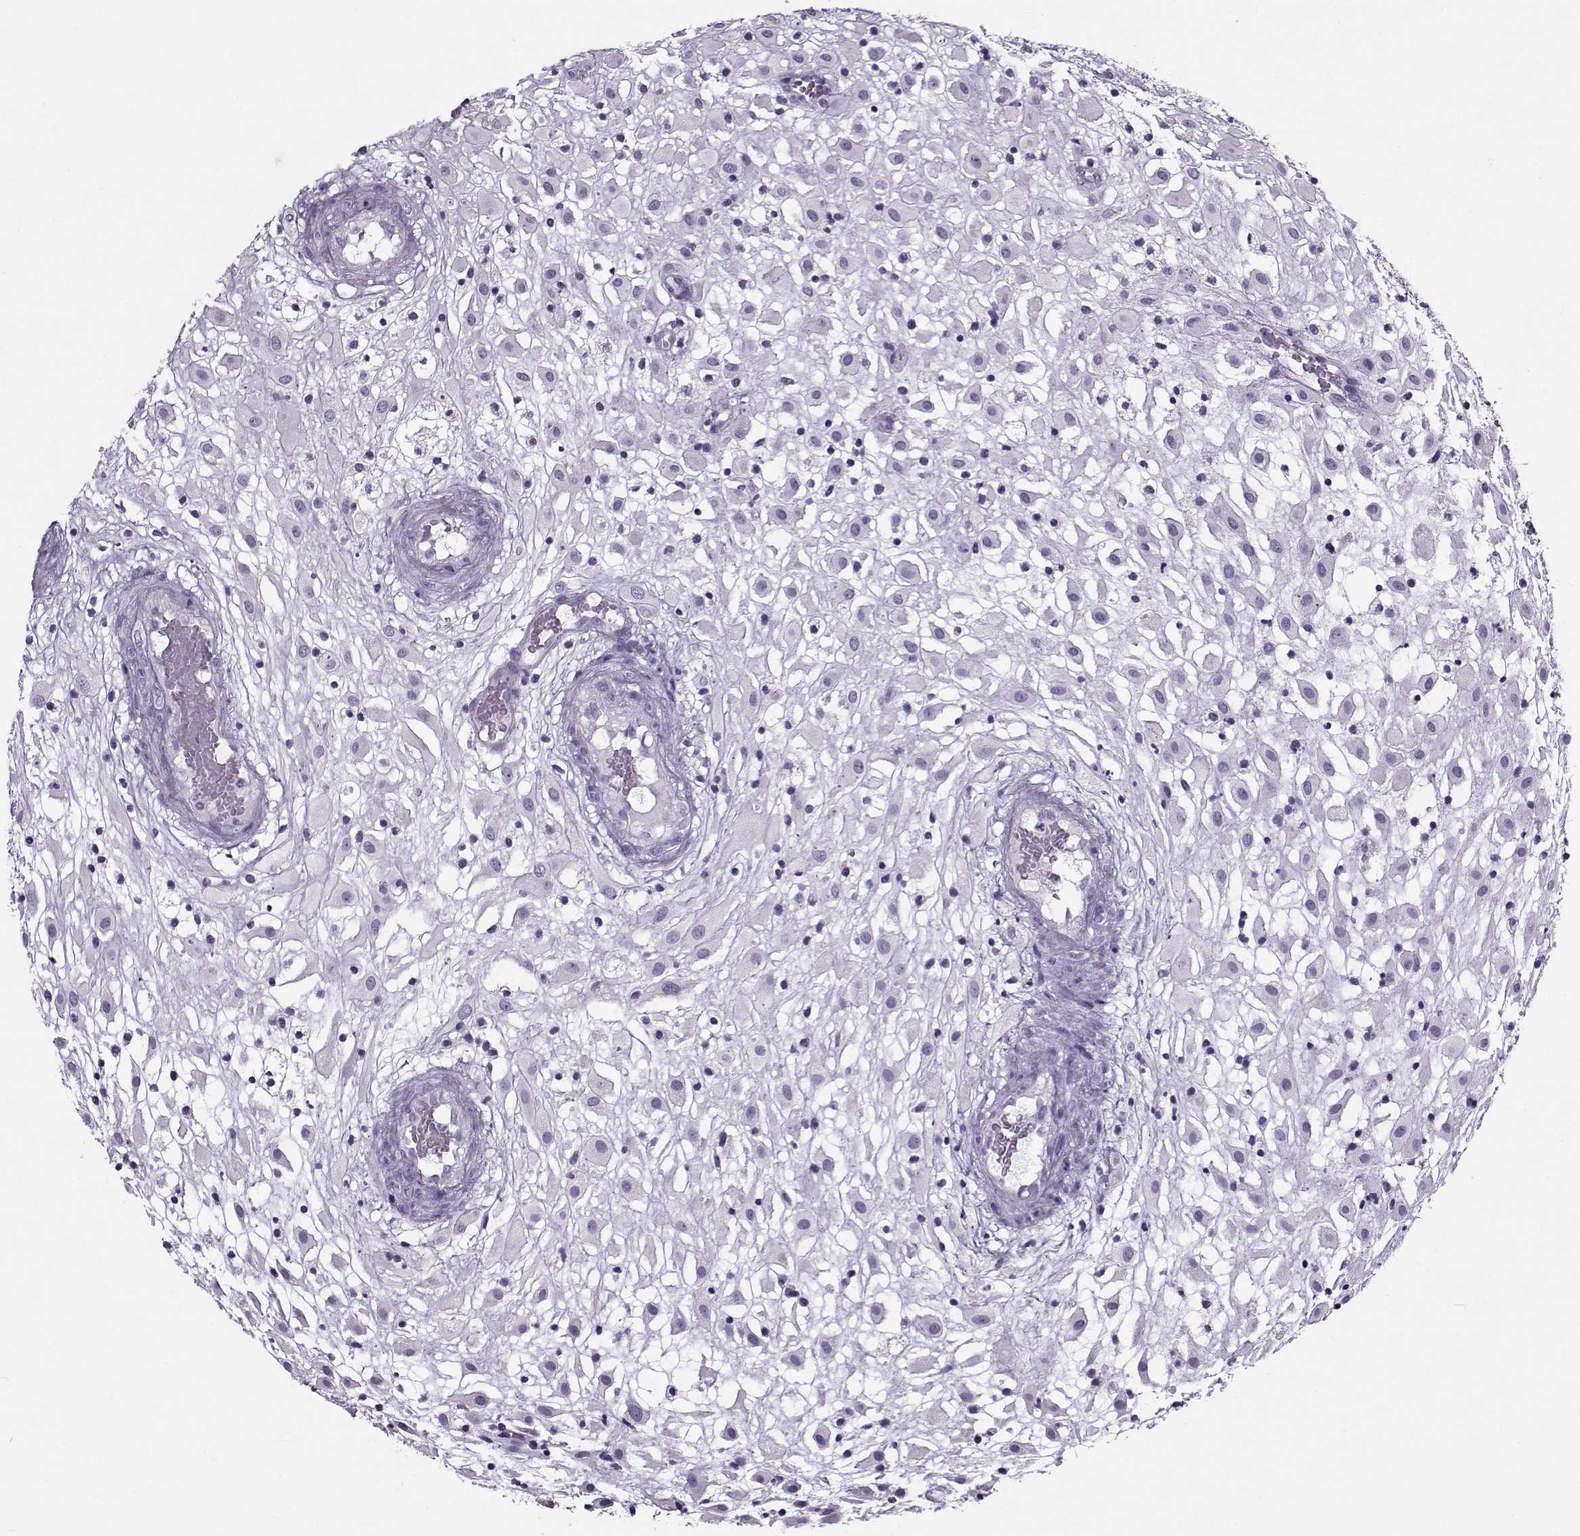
{"staining": {"intensity": "negative", "quantity": "none", "location": "none"}, "tissue": "placenta", "cell_type": "Decidual cells", "image_type": "normal", "snomed": [{"axis": "morphology", "description": "Normal tissue, NOS"}, {"axis": "topography", "description": "Placenta"}], "caption": "The IHC photomicrograph has no significant staining in decidual cells of placenta.", "gene": "GAGE10", "patient": {"sex": "female", "age": 24}}